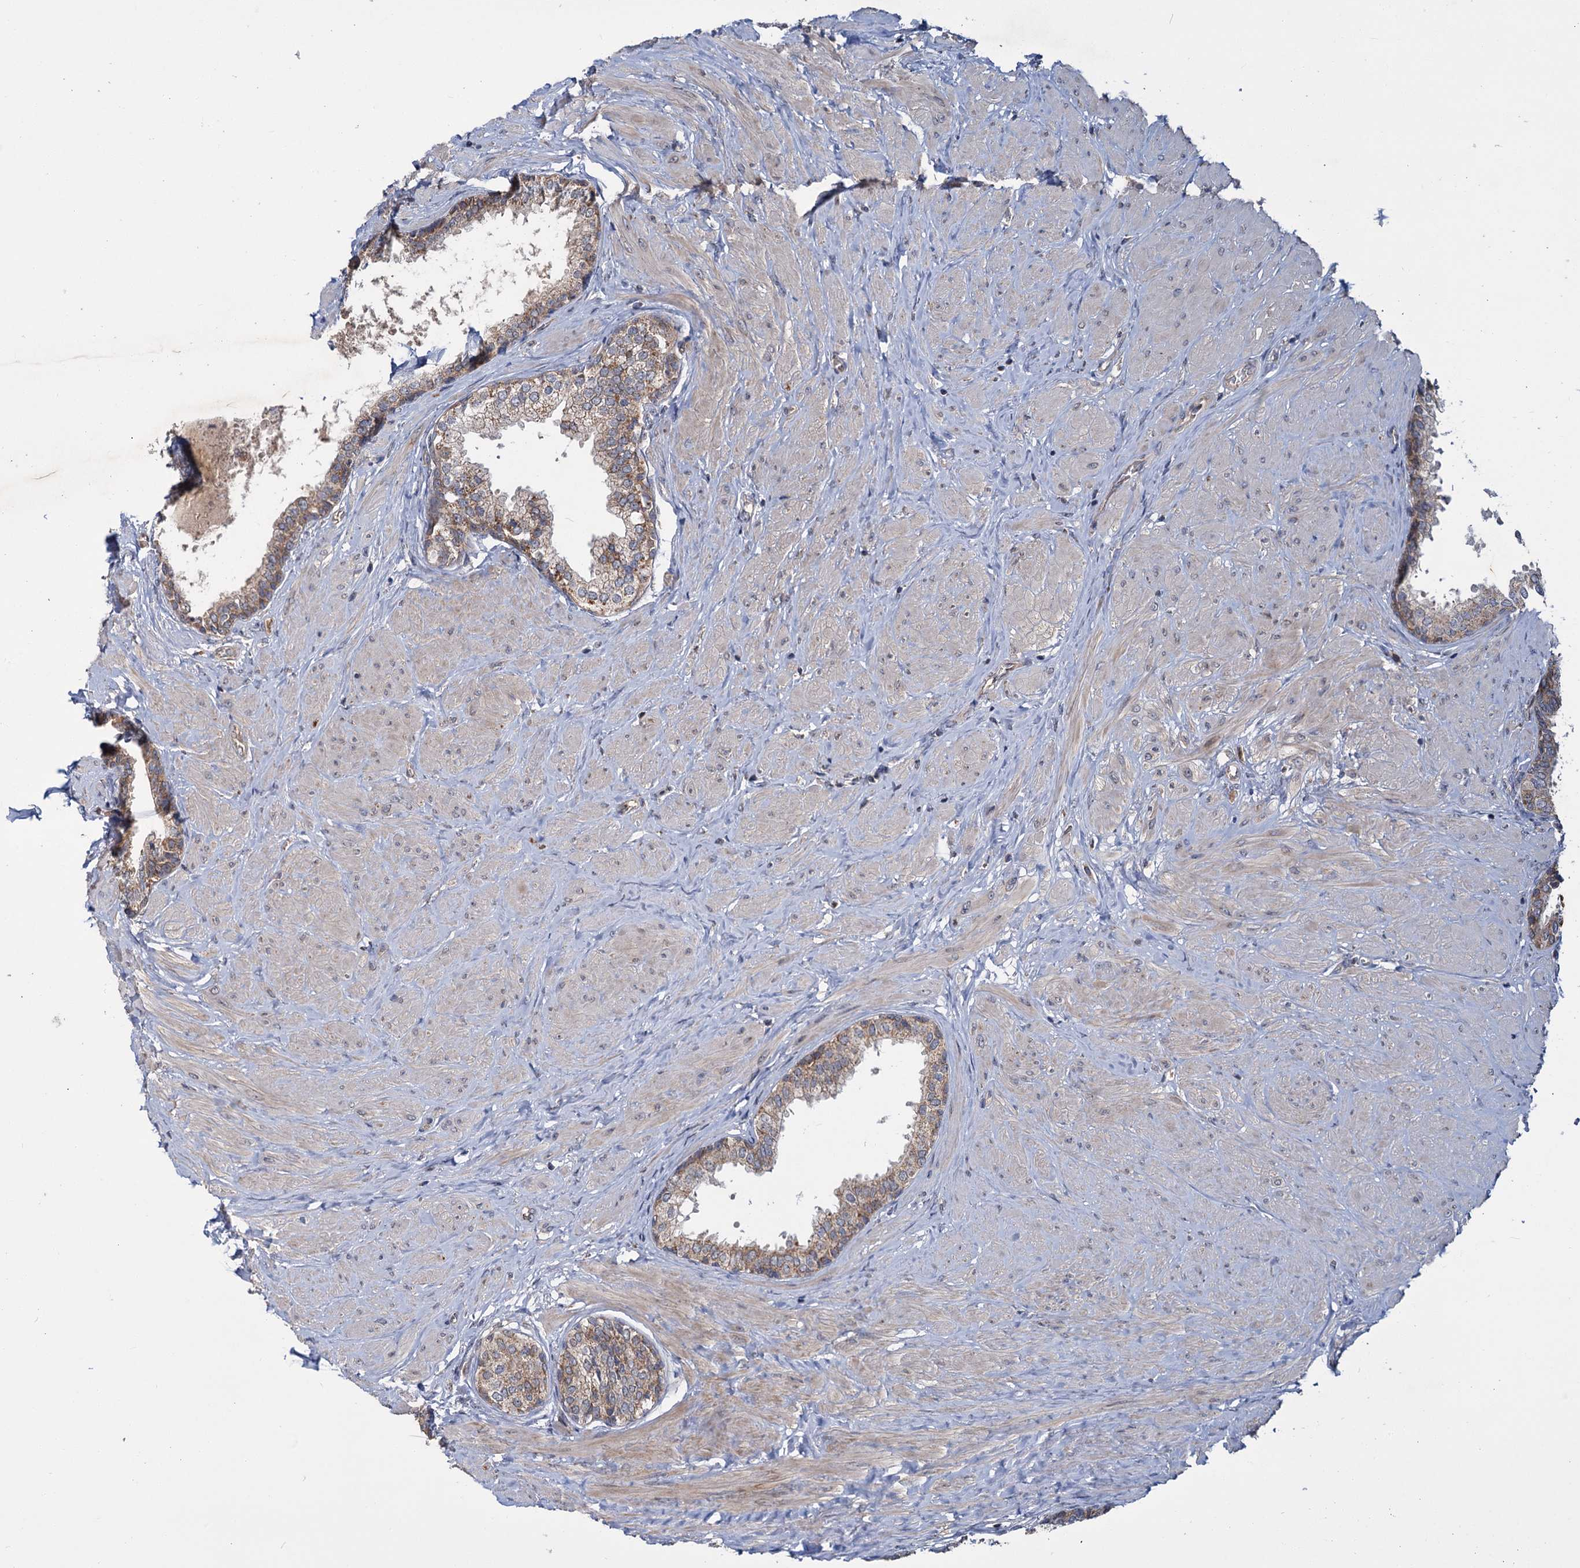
{"staining": {"intensity": "moderate", "quantity": "25%-75%", "location": "cytoplasmic/membranous"}, "tissue": "prostate", "cell_type": "Glandular cells", "image_type": "normal", "snomed": [{"axis": "morphology", "description": "Normal tissue, NOS"}, {"axis": "topography", "description": "Prostate"}], "caption": "Glandular cells show medium levels of moderate cytoplasmic/membranous positivity in about 25%-75% of cells in benign human prostate. The staining was performed using DAB (3,3'-diaminobenzidine) to visualize the protein expression in brown, while the nuclei were stained in blue with hematoxylin (Magnification: 20x).", "gene": "DYNC2H1", "patient": {"sex": "male", "age": 48}}